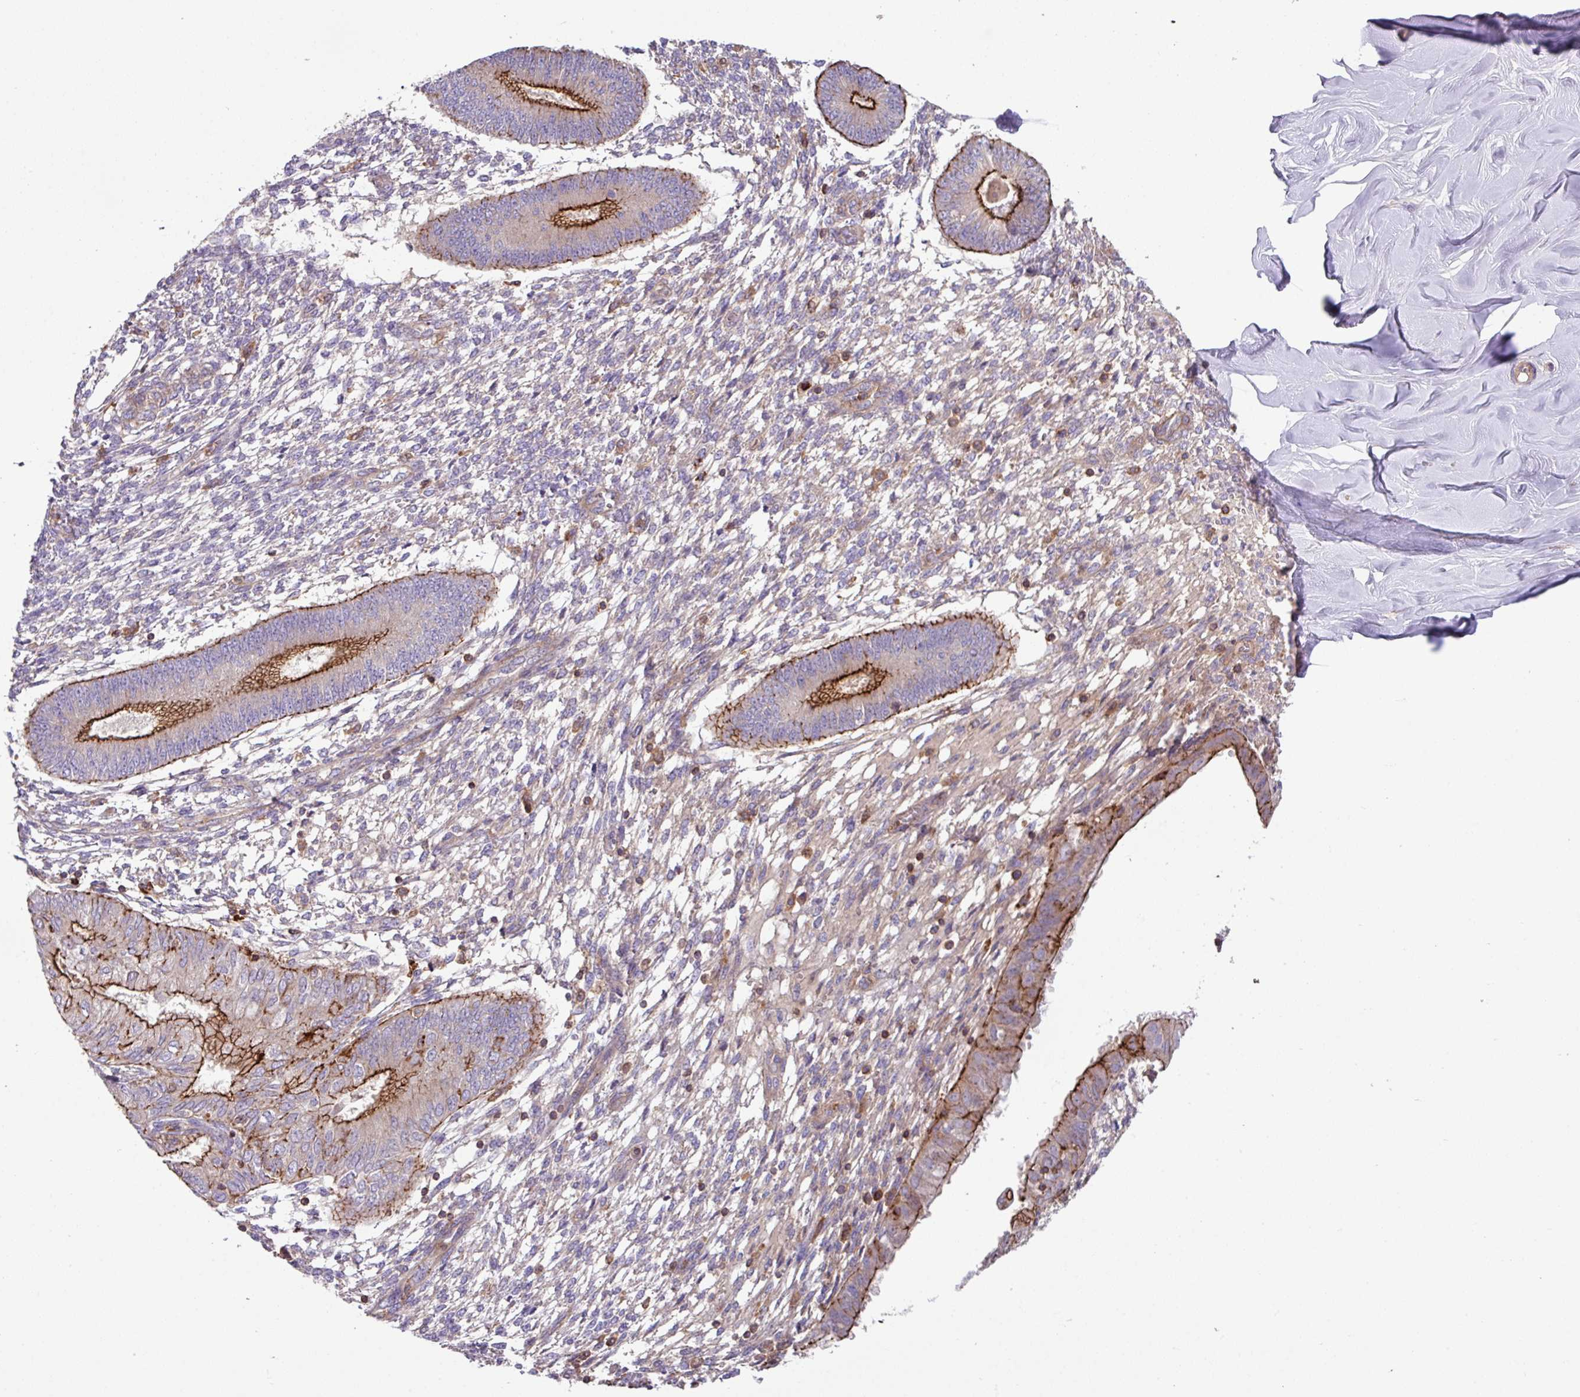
{"staining": {"intensity": "weak", "quantity": "<25%", "location": "cytoplasmic/membranous"}, "tissue": "endometrium", "cell_type": "Cells in endometrial stroma", "image_type": "normal", "snomed": [{"axis": "morphology", "description": "Normal tissue, NOS"}, {"axis": "topography", "description": "Endometrium"}], "caption": "High magnification brightfield microscopy of unremarkable endometrium stained with DAB (3,3'-diaminobenzidine) (brown) and counterstained with hematoxylin (blue): cells in endometrial stroma show no significant staining.", "gene": "RIC1", "patient": {"sex": "female", "age": 49}}